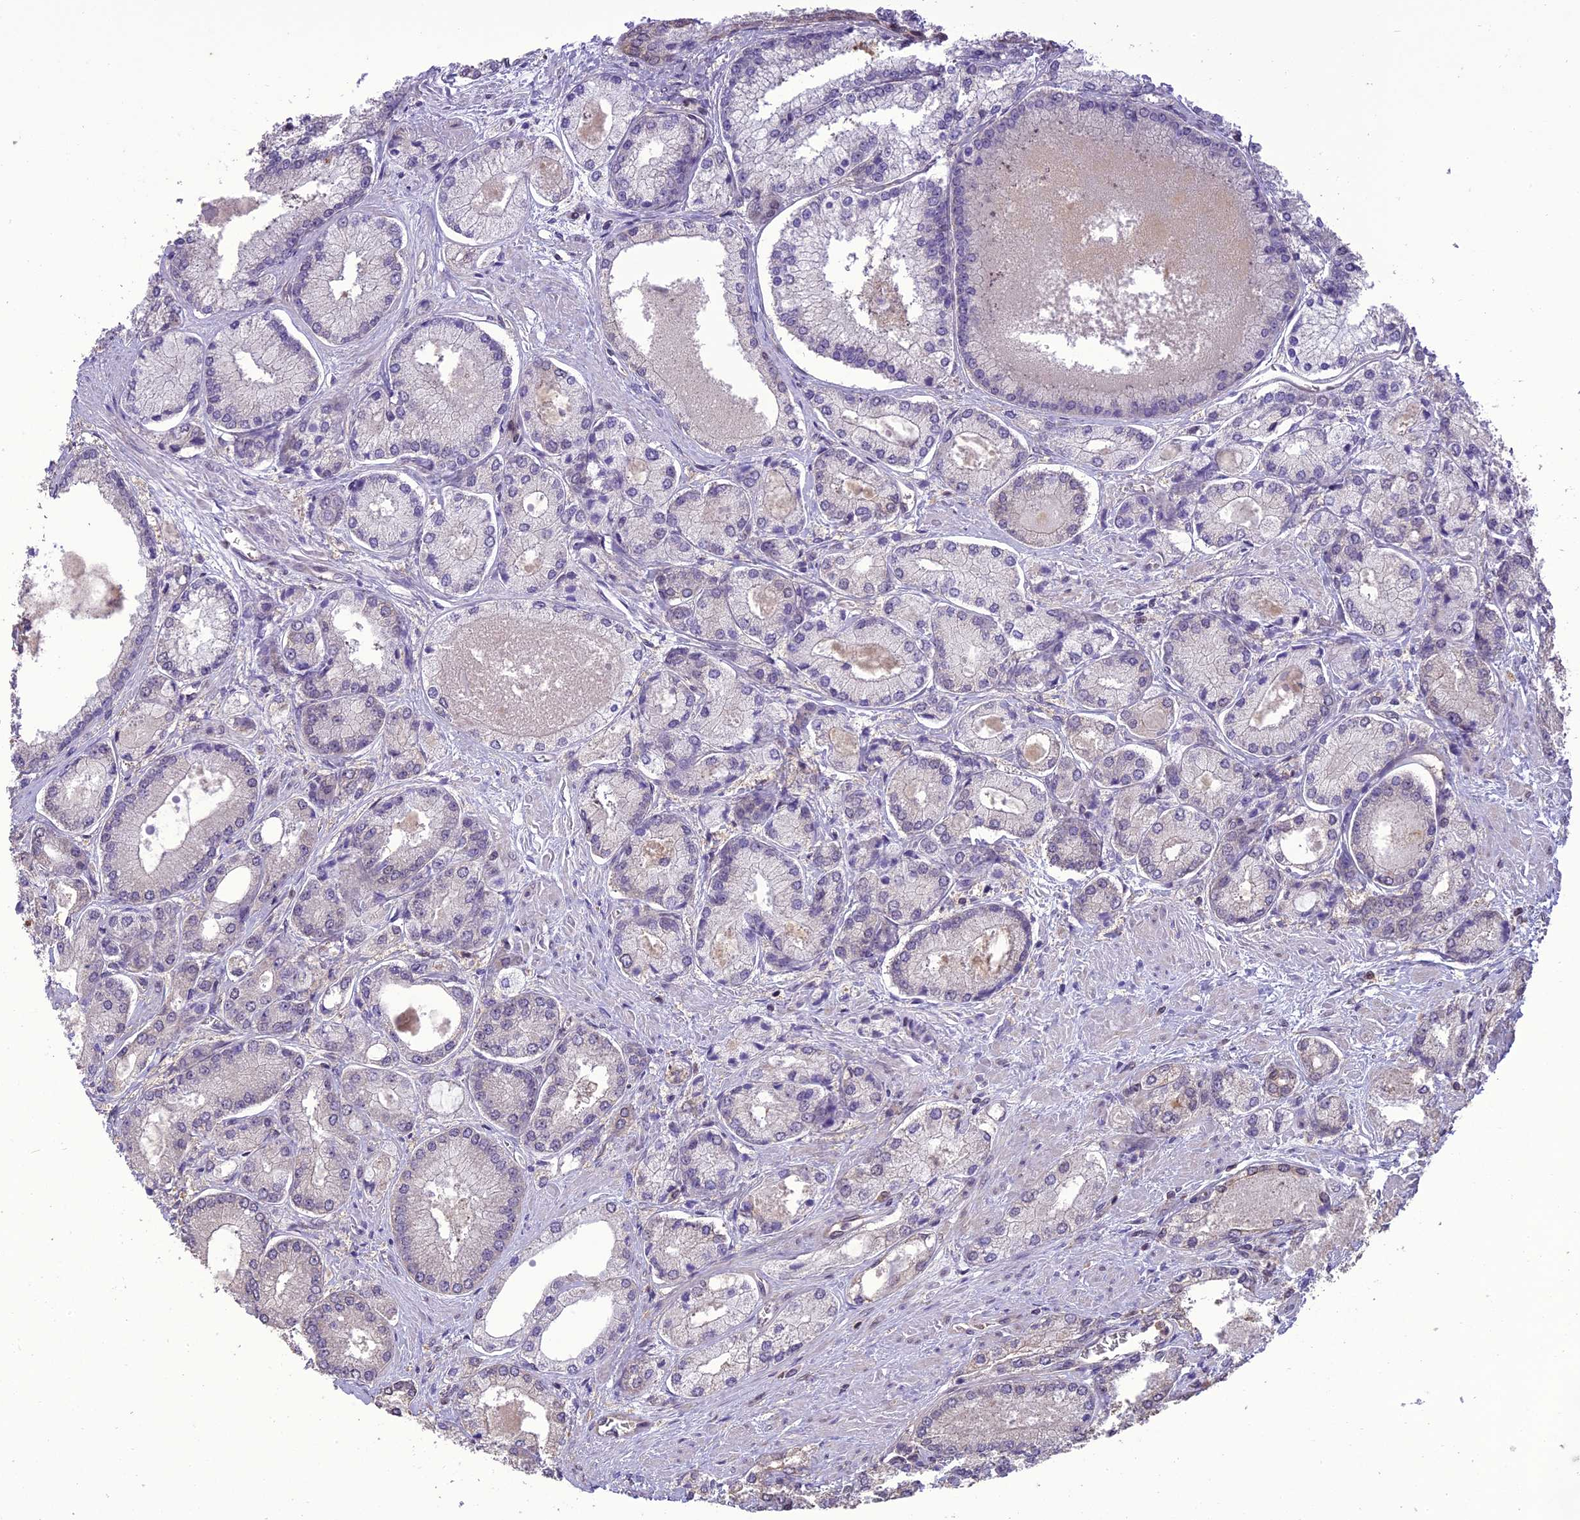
{"staining": {"intensity": "negative", "quantity": "none", "location": "none"}, "tissue": "prostate cancer", "cell_type": "Tumor cells", "image_type": "cancer", "snomed": [{"axis": "morphology", "description": "Adenocarcinoma, Low grade"}, {"axis": "topography", "description": "Prostate"}], "caption": "This is an immunohistochemistry (IHC) image of prostate cancer (adenocarcinoma (low-grade)). There is no expression in tumor cells.", "gene": "TIGD7", "patient": {"sex": "male", "age": 74}}